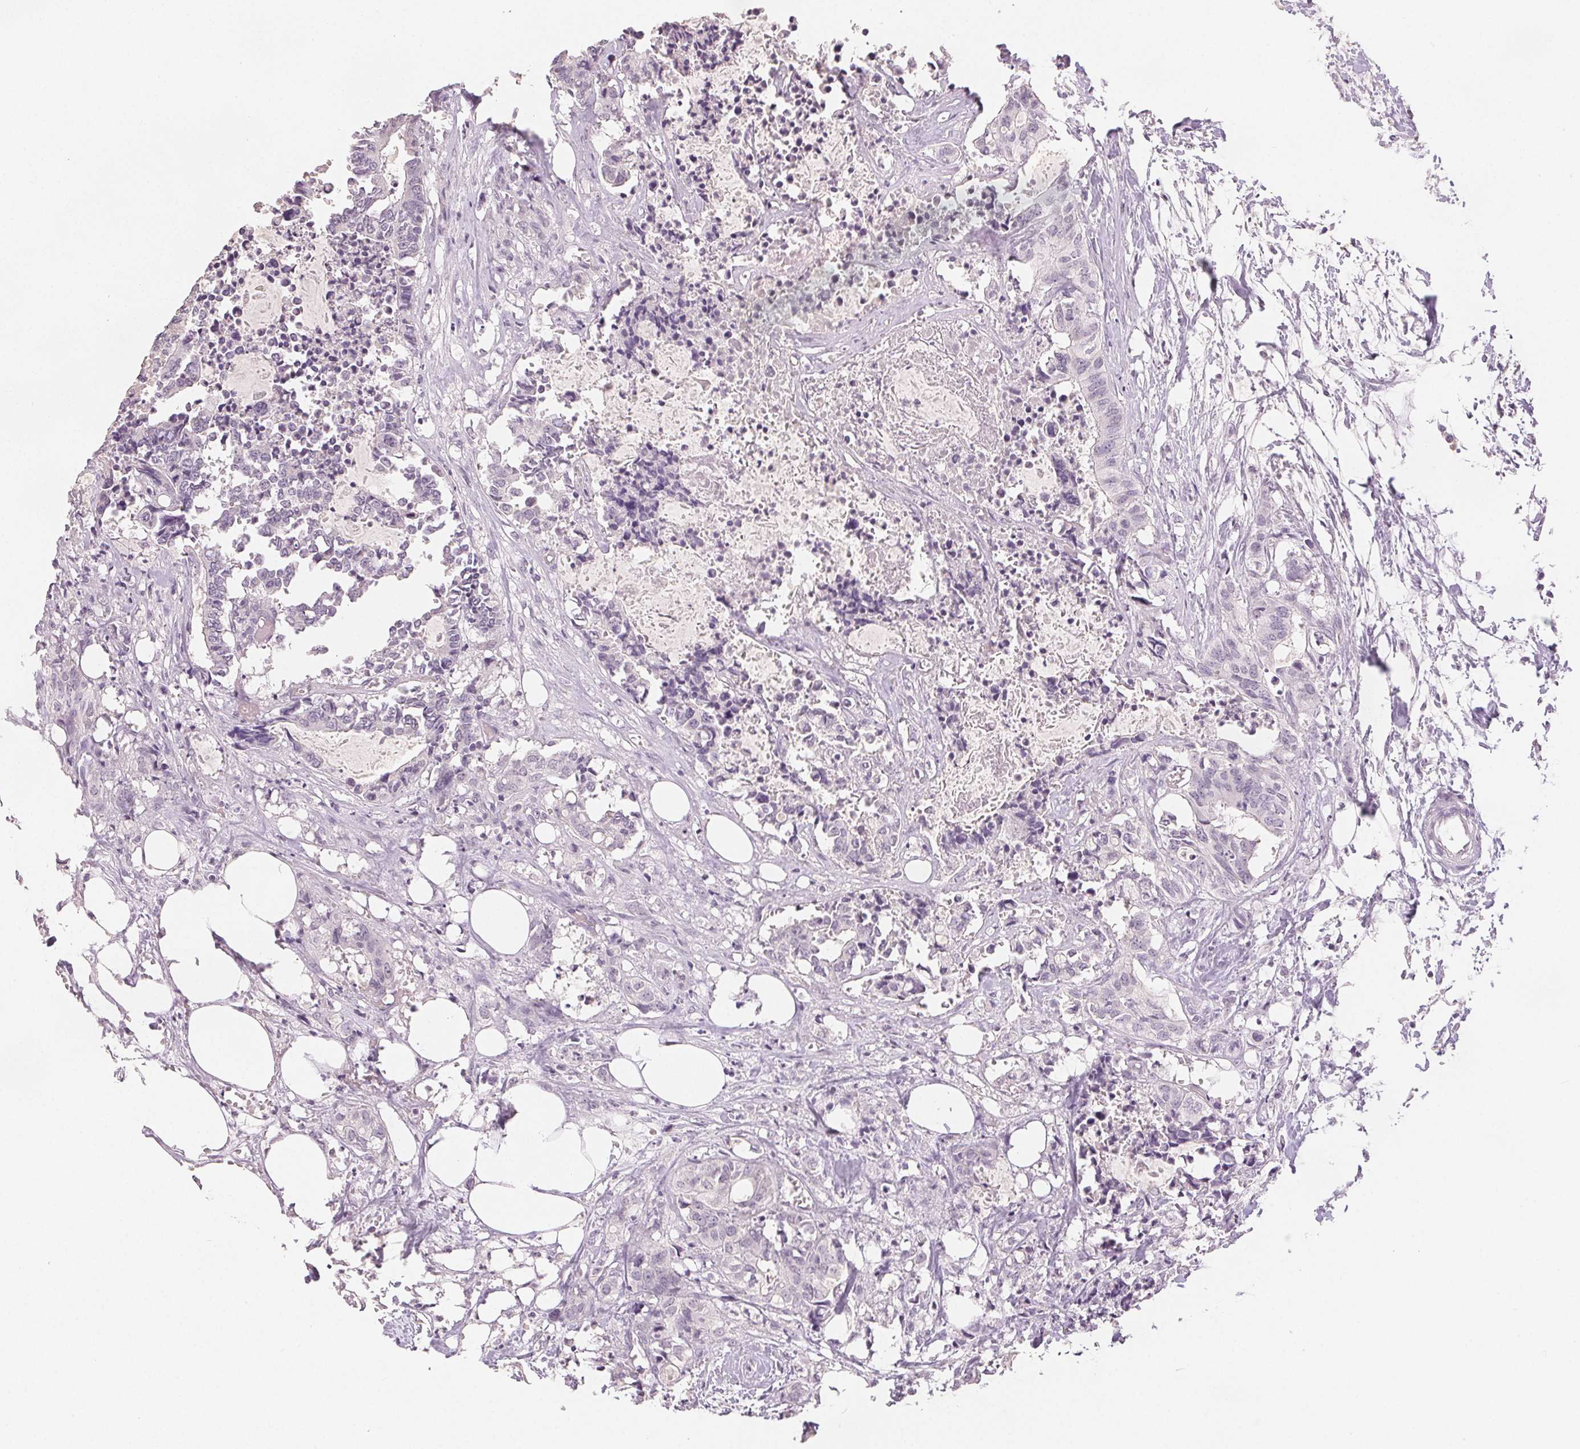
{"staining": {"intensity": "negative", "quantity": "none", "location": "none"}, "tissue": "colorectal cancer", "cell_type": "Tumor cells", "image_type": "cancer", "snomed": [{"axis": "morphology", "description": "Adenocarcinoma, NOS"}, {"axis": "topography", "description": "Colon"}, {"axis": "topography", "description": "Rectum"}], "caption": "Immunohistochemistry (IHC) photomicrograph of human colorectal adenocarcinoma stained for a protein (brown), which shows no staining in tumor cells. (DAB (3,3'-diaminobenzidine) IHC, high magnification).", "gene": "SLC27A5", "patient": {"sex": "male", "age": 57}}